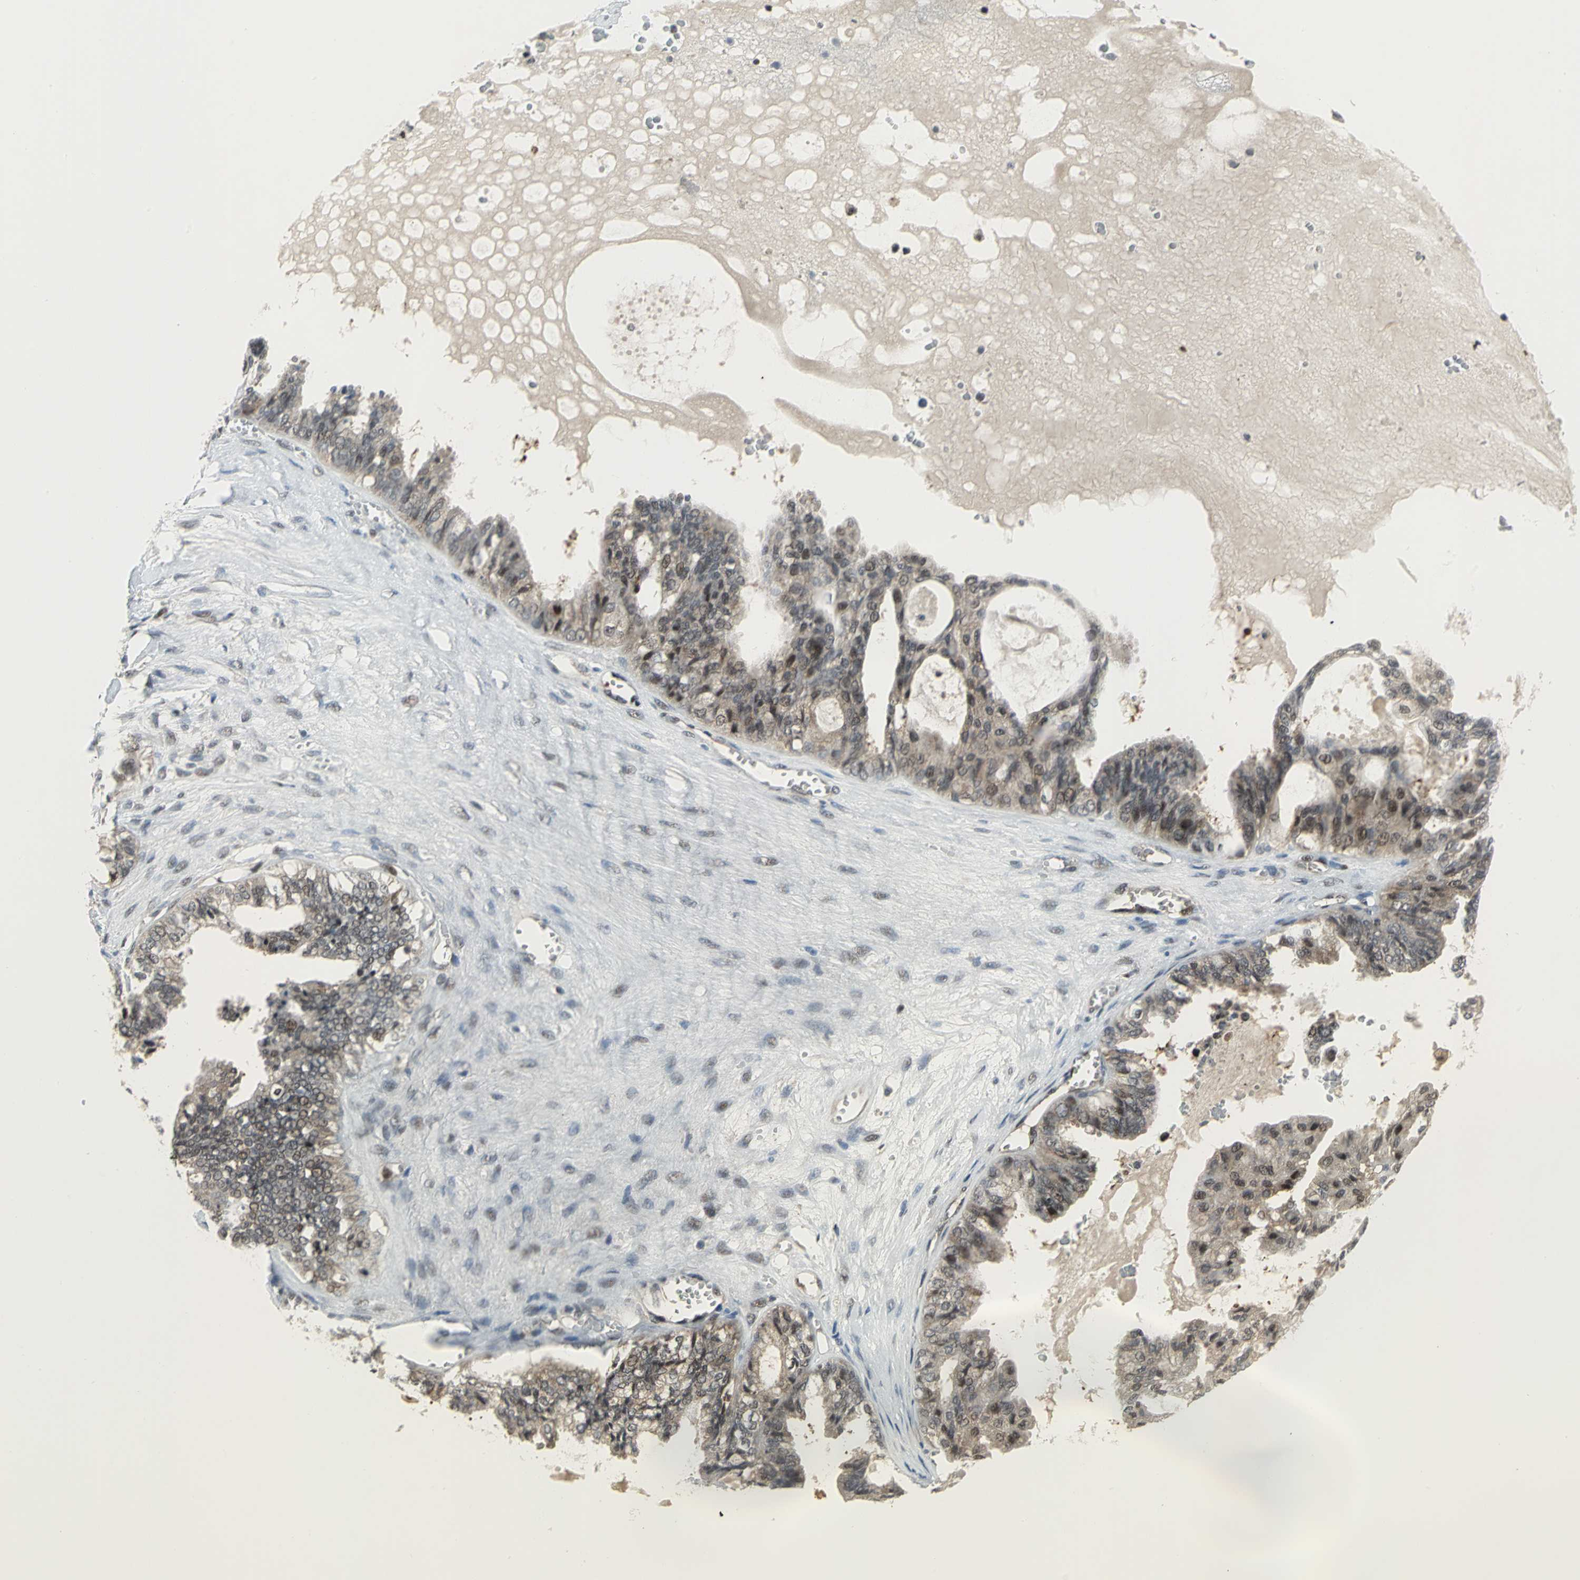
{"staining": {"intensity": "moderate", "quantity": "25%-75%", "location": "nuclear"}, "tissue": "ovarian cancer", "cell_type": "Tumor cells", "image_type": "cancer", "snomed": [{"axis": "morphology", "description": "Carcinoma, NOS"}, {"axis": "morphology", "description": "Carcinoma, endometroid"}, {"axis": "topography", "description": "Ovary"}], "caption": "Carcinoma (ovarian) stained with IHC reveals moderate nuclear positivity in approximately 25%-75% of tumor cells. The protein is shown in brown color, while the nuclei are stained blue.", "gene": "PSMA4", "patient": {"sex": "female", "age": 50}}